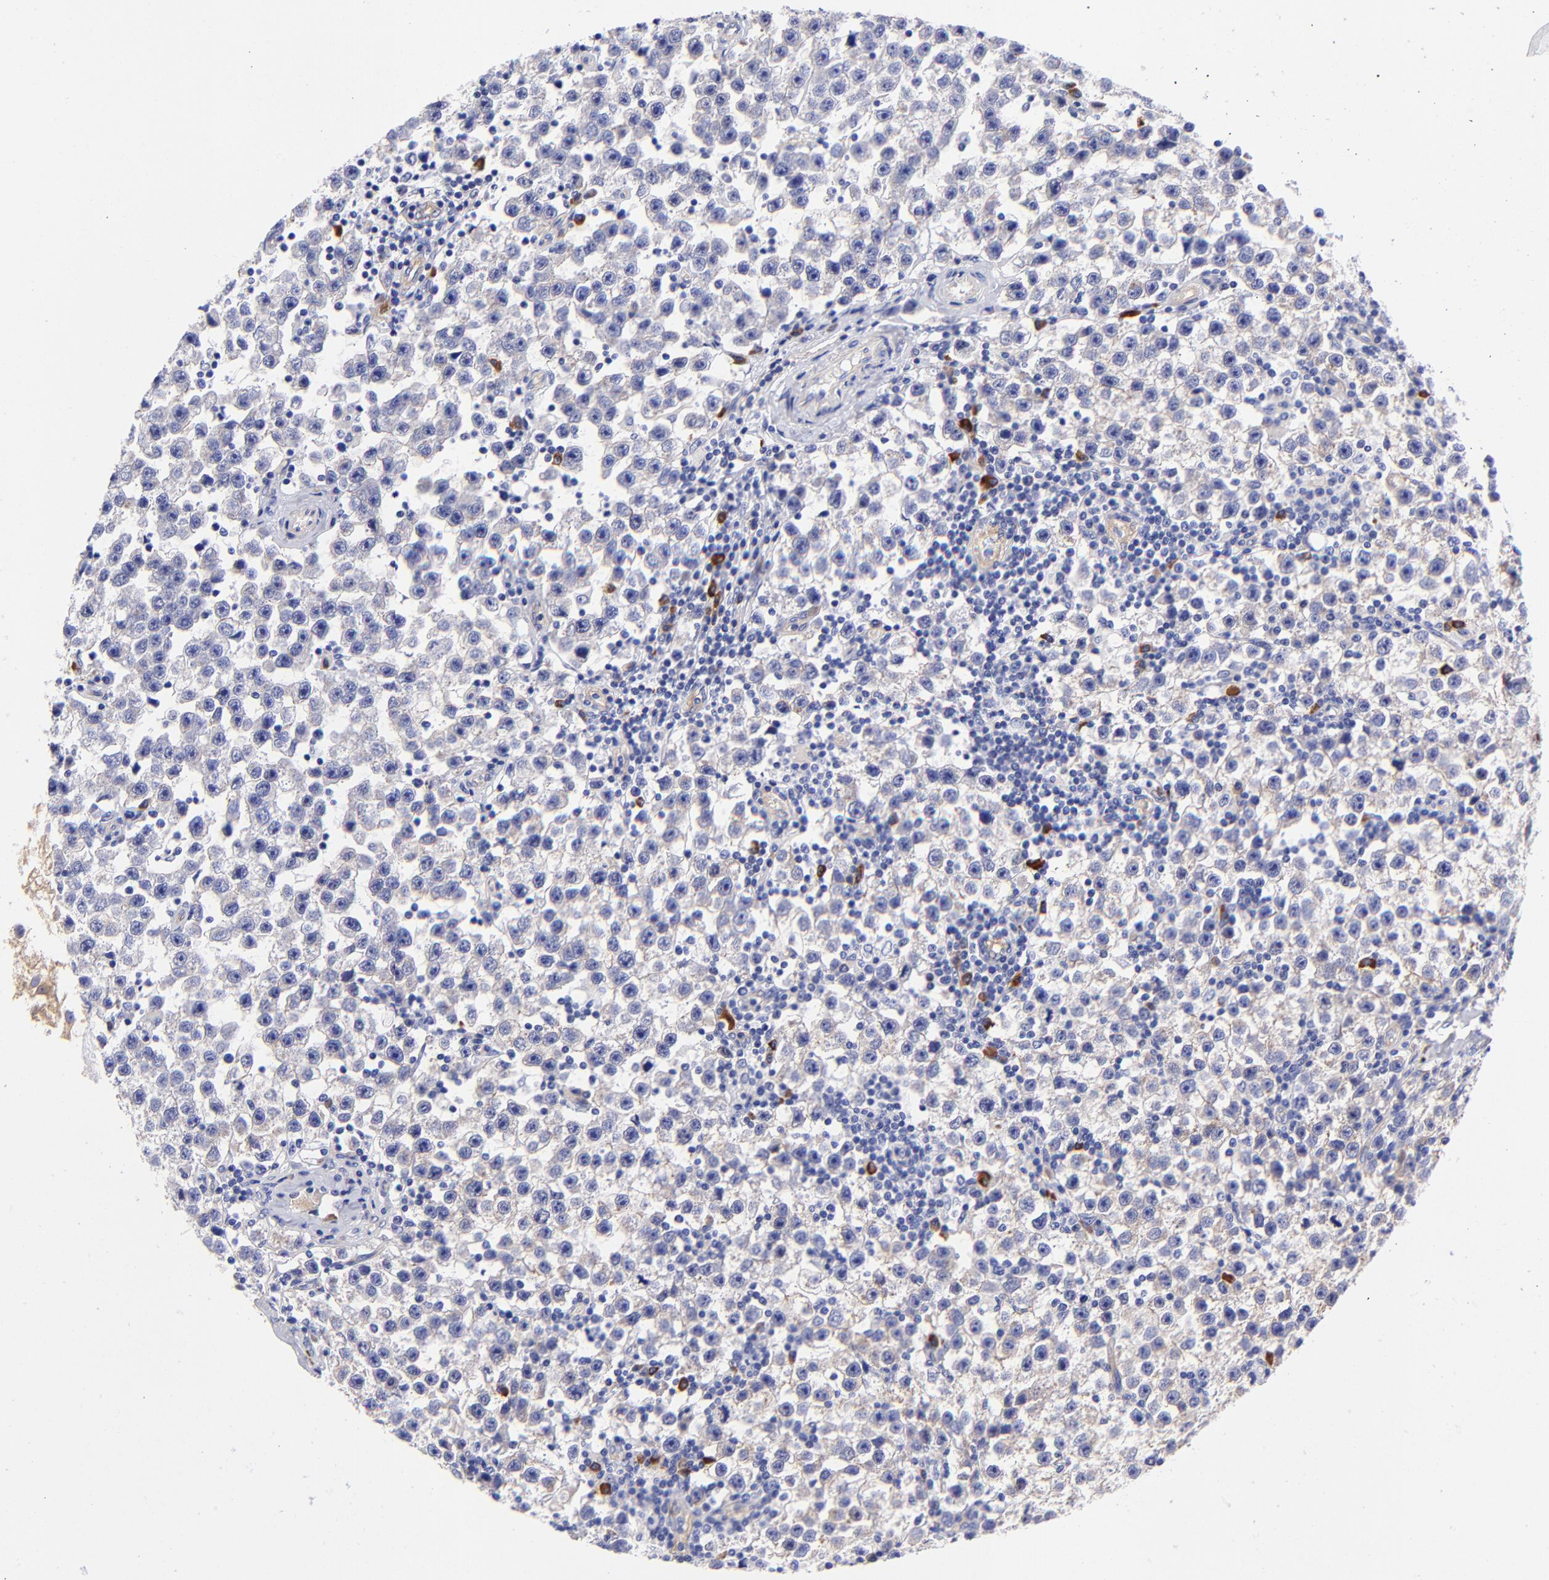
{"staining": {"intensity": "weak", "quantity": "25%-75%", "location": "cytoplasmic/membranous"}, "tissue": "testis cancer", "cell_type": "Tumor cells", "image_type": "cancer", "snomed": [{"axis": "morphology", "description": "Seminoma, NOS"}, {"axis": "topography", "description": "Testis"}], "caption": "IHC (DAB) staining of testis cancer demonstrates weak cytoplasmic/membranous protein positivity in about 25%-75% of tumor cells. The staining was performed using DAB (3,3'-diaminobenzidine), with brown indicating positive protein expression. Nuclei are stained blue with hematoxylin.", "gene": "PPFIBP1", "patient": {"sex": "male", "age": 32}}